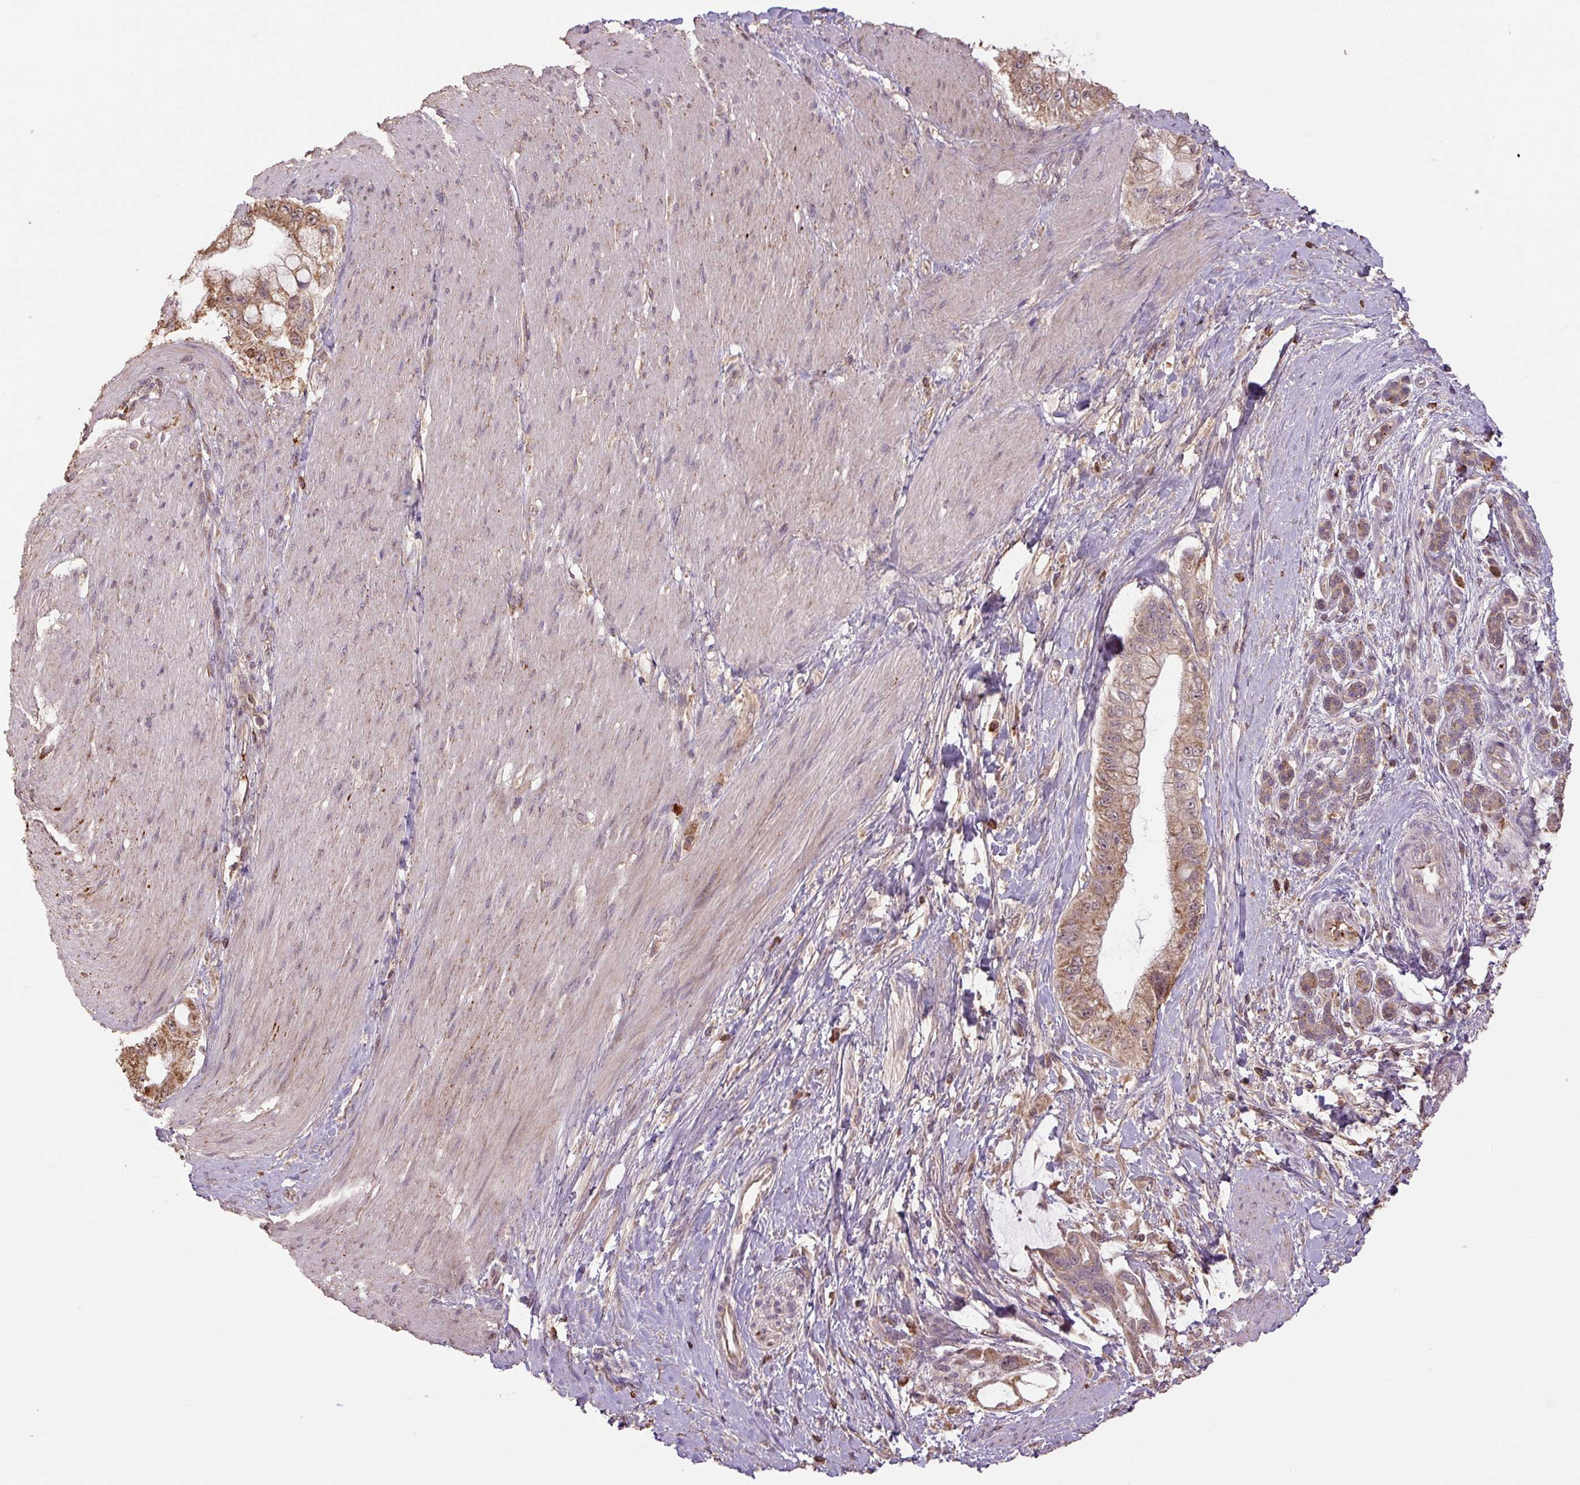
{"staining": {"intensity": "moderate", "quantity": ">75%", "location": "cytoplasmic/membranous"}, "tissue": "pancreatic cancer", "cell_type": "Tumor cells", "image_type": "cancer", "snomed": [{"axis": "morphology", "description": "Adenocarcinoma, NOS"}, {"axis": "topography", "description": "Pancreas"}], "caption": "A histopathology image of human pancreatic adenocarcinoma stained for a protein displays moderate cytoplasmic/membranous brown staining in tumor cells. (IHC, brightfield microscopy, high magnification).", "gene": "TMEM160", "patient": {"sex": "male", "age": 48}}